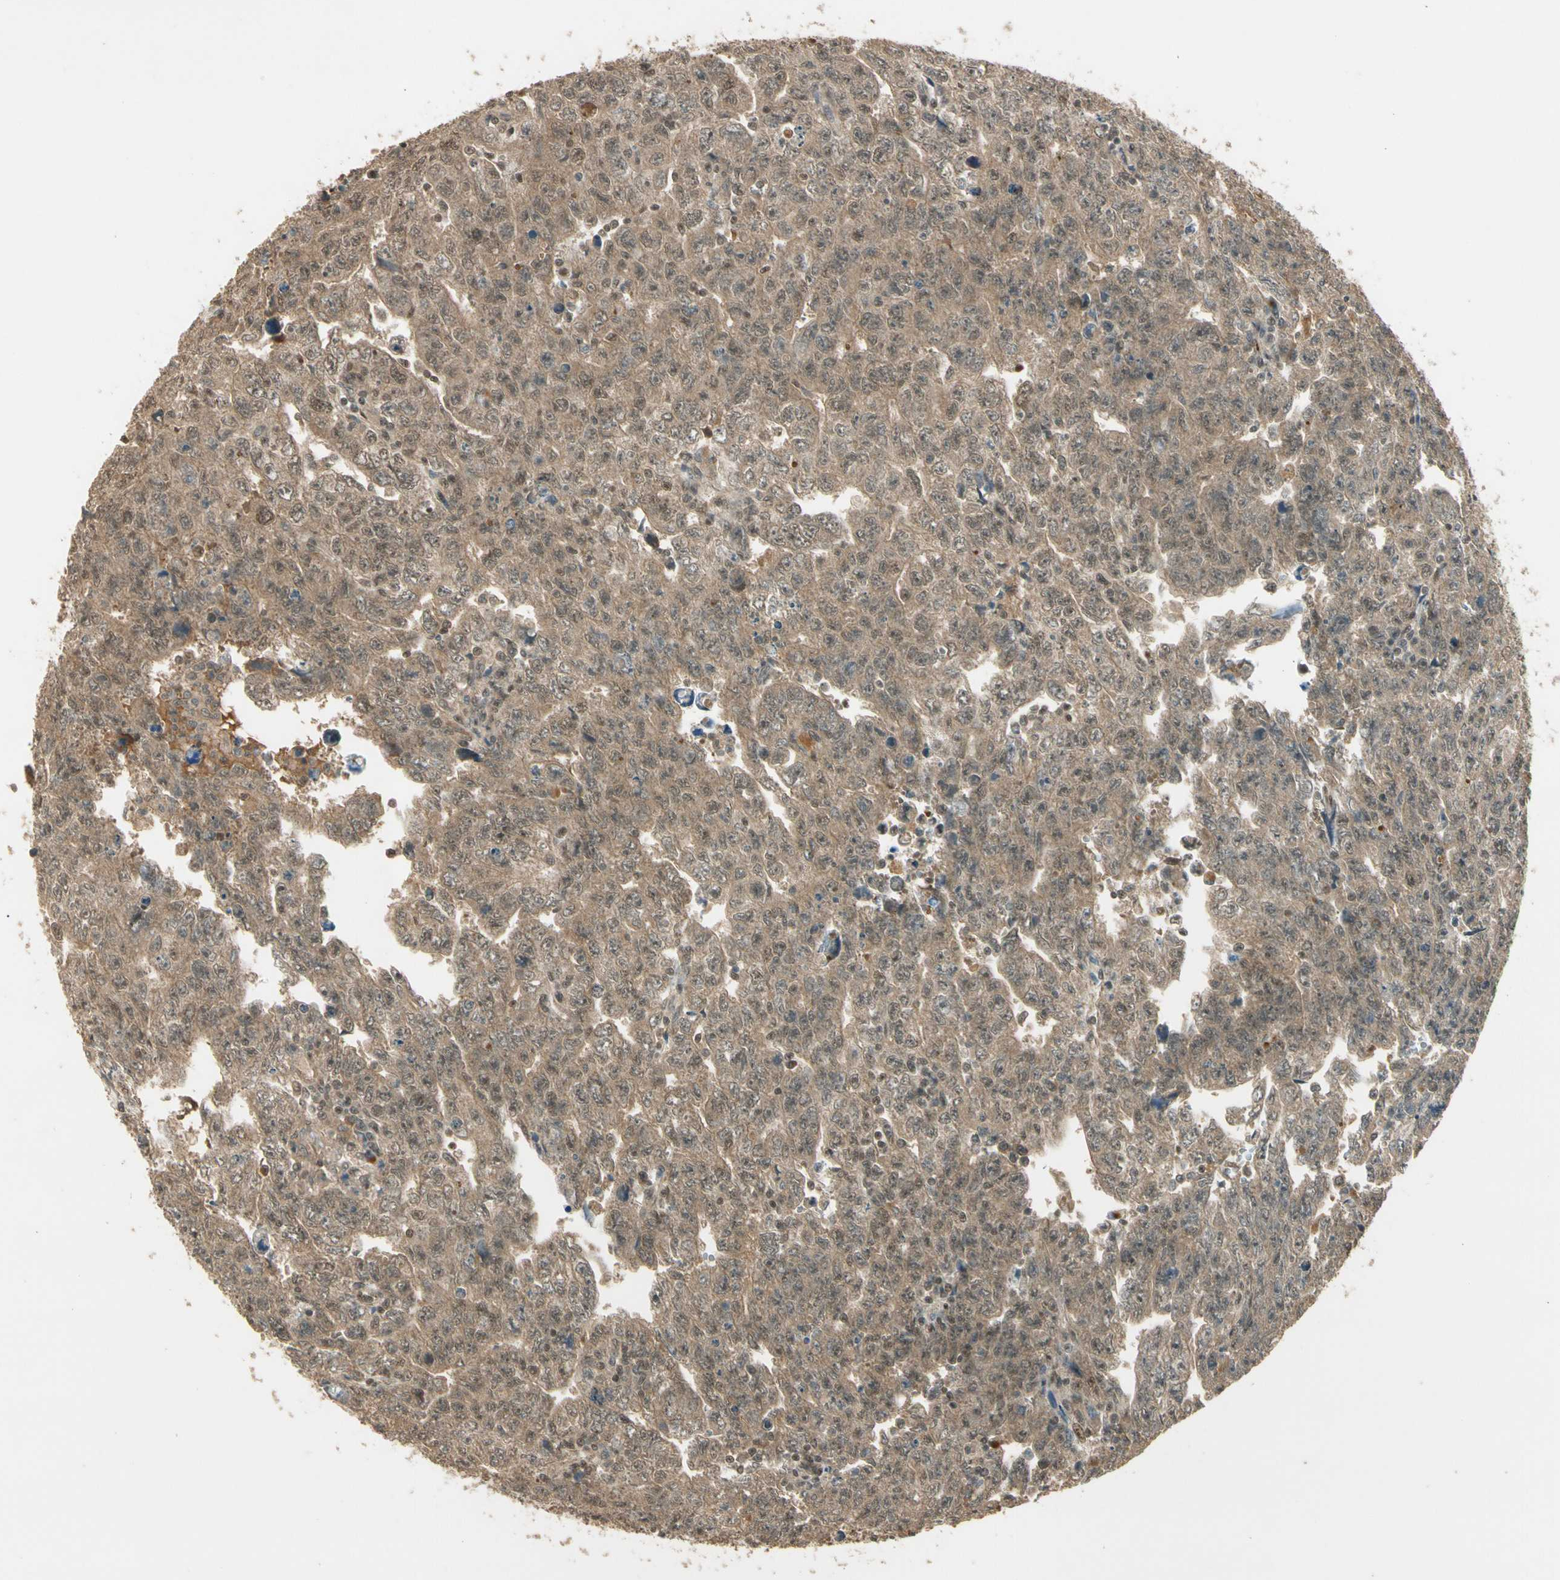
{"staining": {"intensity": "moderate", "quantity": ">75%", "location": "cytoplasmic/membranous,nuclear"}, "tissue": "testis cancer", "cell_type": "Tumor cells", "image_type": "cancer", "snomed": [{"axis": "morphology", "description": "Carcinoma, Embryonal, NOS"}, {"axis": "topography", "description": "Testis"}], "caption": "Immunohistochemical staining of testis embryonal carcinoma displays medium levels of moderate cytoplasmic/membranous and nuclear protein expression in about >75% of tumor cells. Using DAB (brown) and hematoxylin (blue) stains, captured at high magnification using brightfield microscopy.", "gene": "GMEB2", "patient": {"sex": "male", "age": 28}}